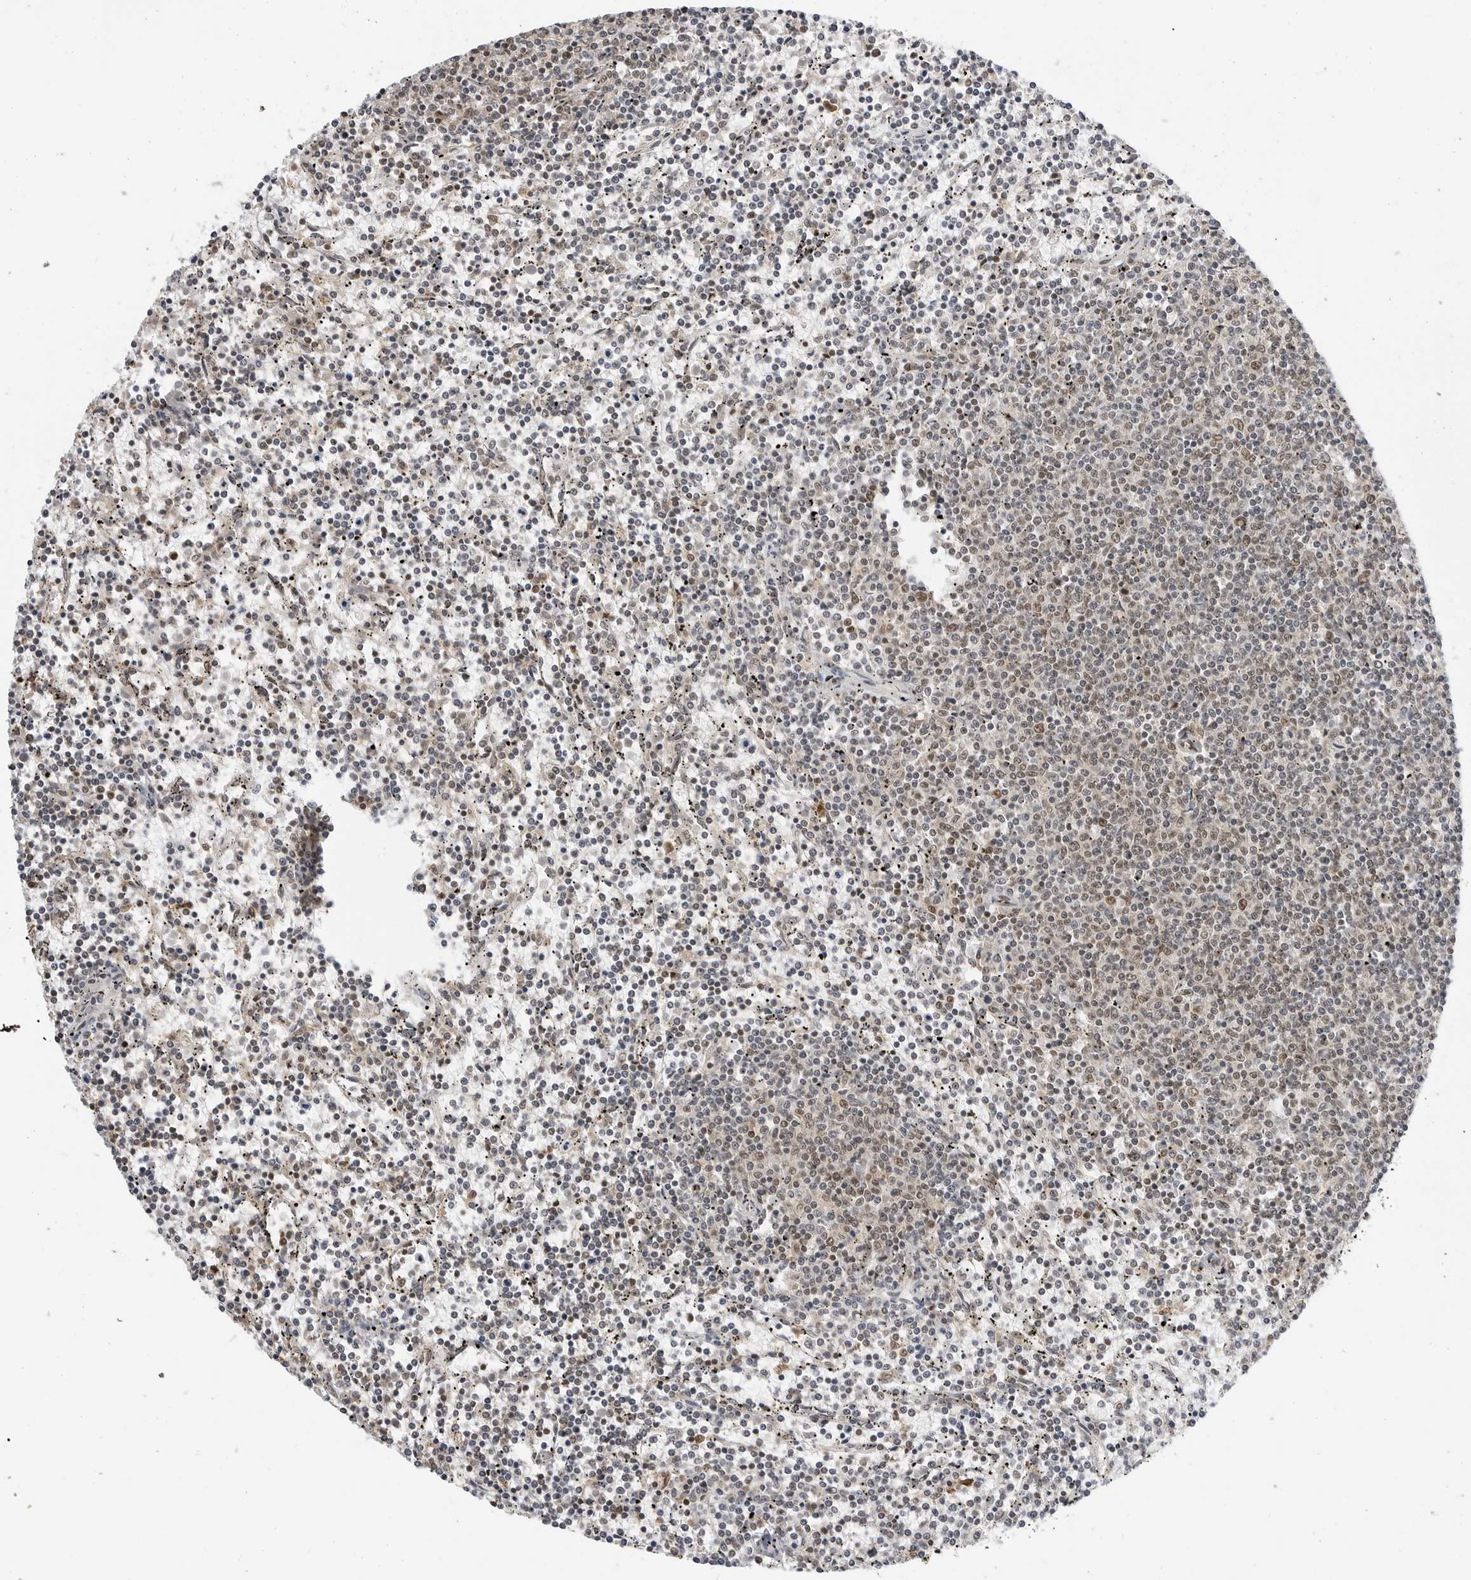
{"staining": {"intensity": "weak", "quantity": "25%-75%", "location": "nuclear"}, "tissue": "lymphoma", "cell_type": "Tumor cells", "image_type": "cancer", "snomed": [{"axis": "morphology", "description": "Malignant lymphoma, non-Hodgkin's type, Low grade"}, {"axis": "topography", "description": "Spleen"}], "caption": "Immunohistochemical staining of human low-grade malignant lymphoma, non-Hodgkin's type shows low levels of weak nuclear staining in approximately 25%-75% of tumor cells.", "gene": "C8orf33", "patient": {"sex": "female", "age": 50}}